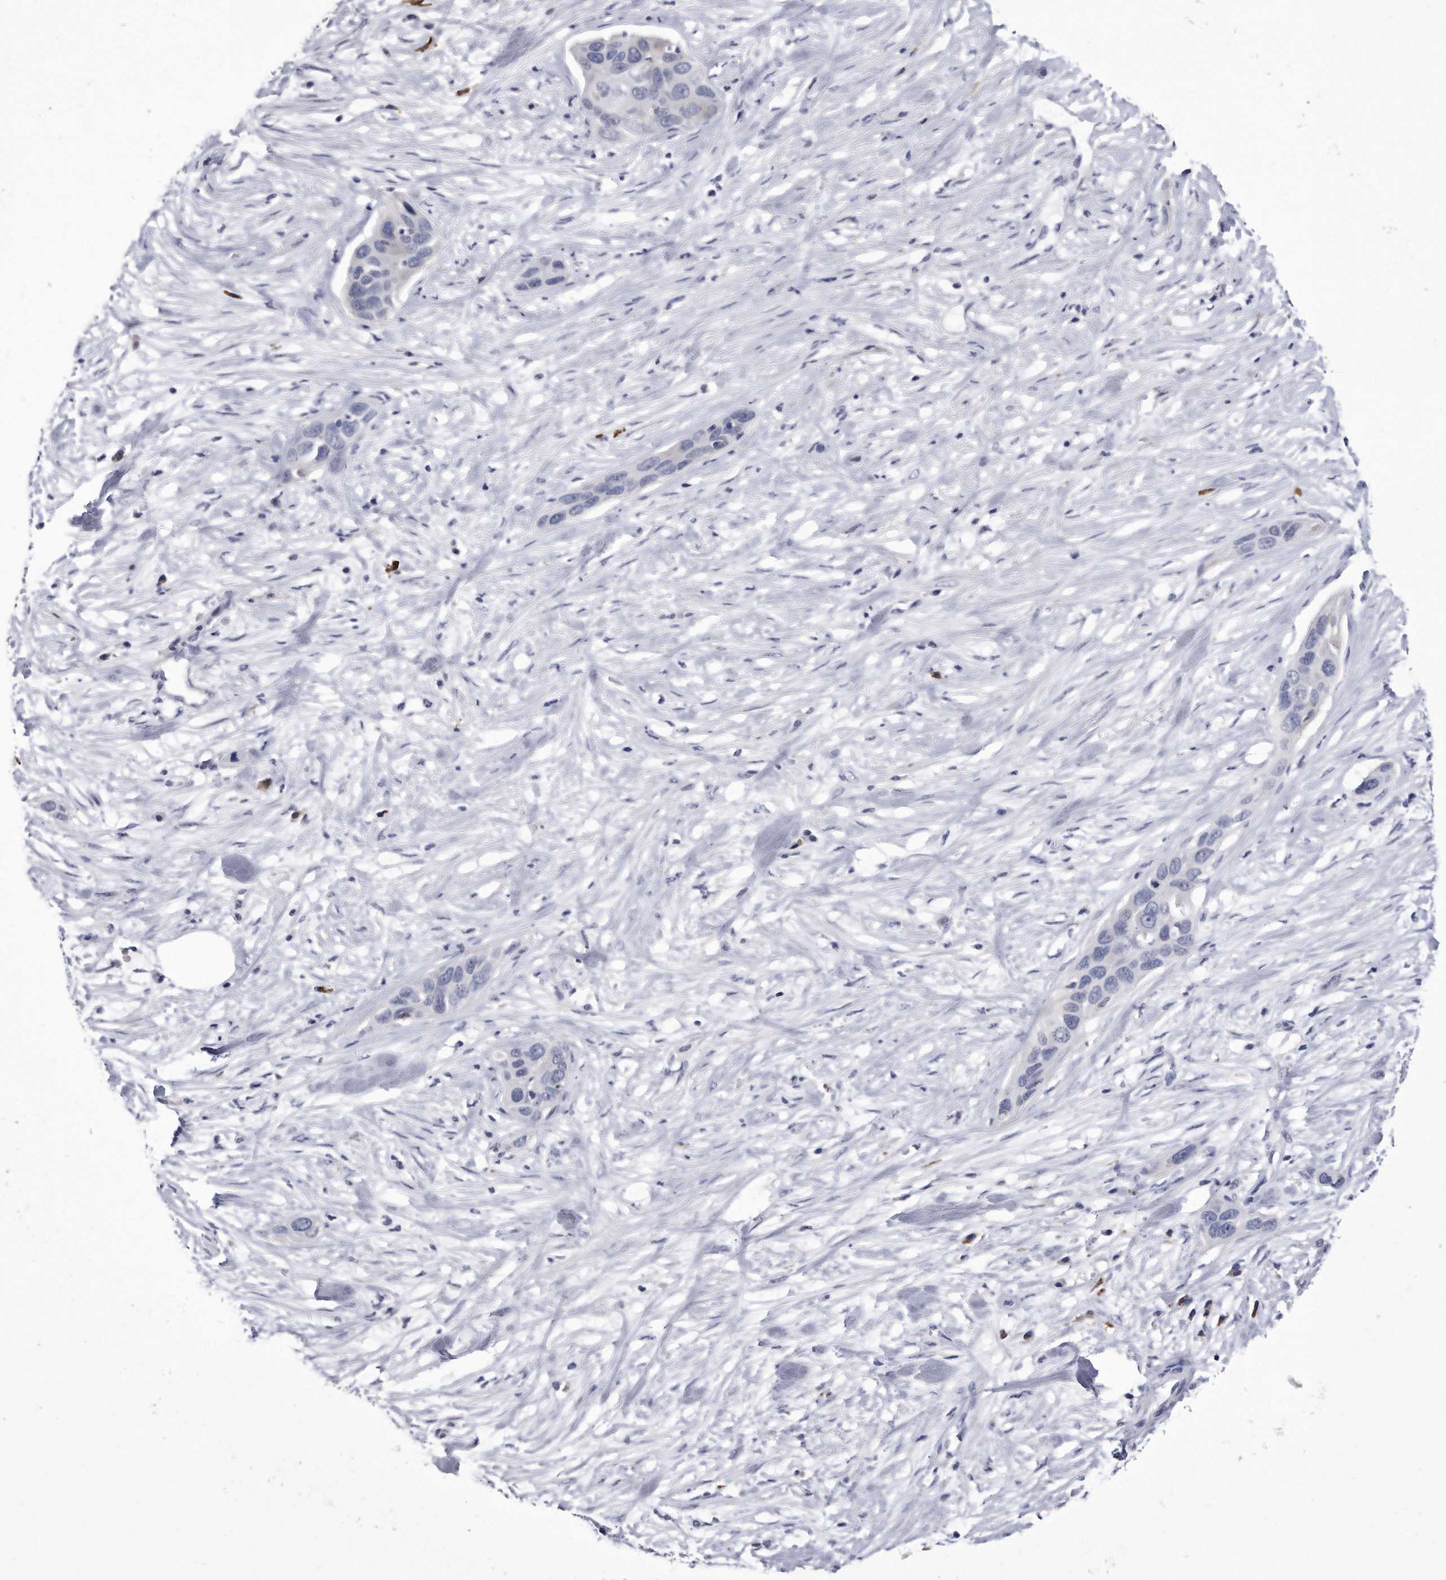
{"staining": {"intensity": "negative", "quantity": "none", "location": "none"}, "tissue": "pancreatic cancer", "cell_type": "Tumor cells", "image_type": "cancer", "snomed": [{"axis": "morphology", "description": "Adenocarcinoma, NOS"}, {"axis": "topography", "description": "Pancreas"}], "caption": "Immunohistochemical staining of human pancreatic adenocarcinoma reveals no significant positivity in tumor cells.", "gene": "KCTD8", "patient": {"sex": "female", "age": 60}}